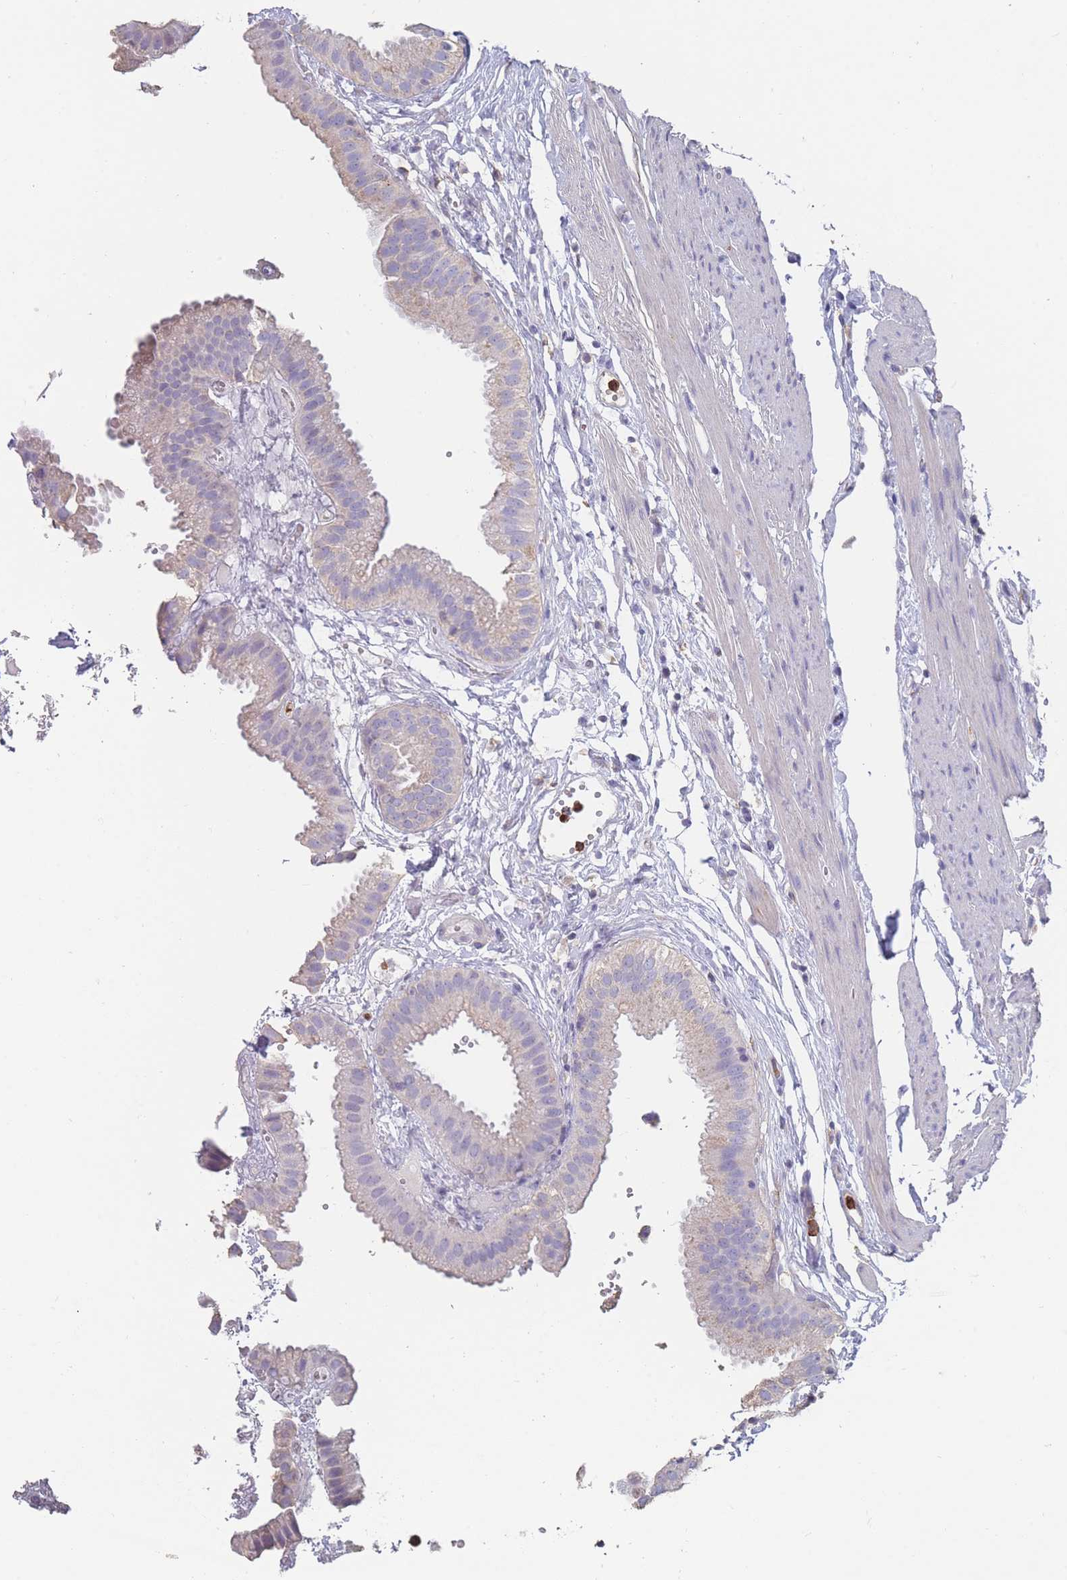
{"staining": {"intensity": "weak", "quantity": "<25%", "location": "cytoplasmic/membranous"}, "tissue": "gallbladder", "cell_type": "Glandular cells", "image_type": "normal", "snomed": [{"axis": "morphology", "description": "Normal tissue, NOS"}, {"axis": "topography", "description": "Gallbladder"}], "caption": "The immunohistochemistry micrograph has no significant positivity in glandular cells of gallbladder. (DAB (3,3'-diaminobenzidine) IHC with hematoxylin counter stain).", "gene": "CLEC12A", "patient": {"sex": "female", "age": 61}}